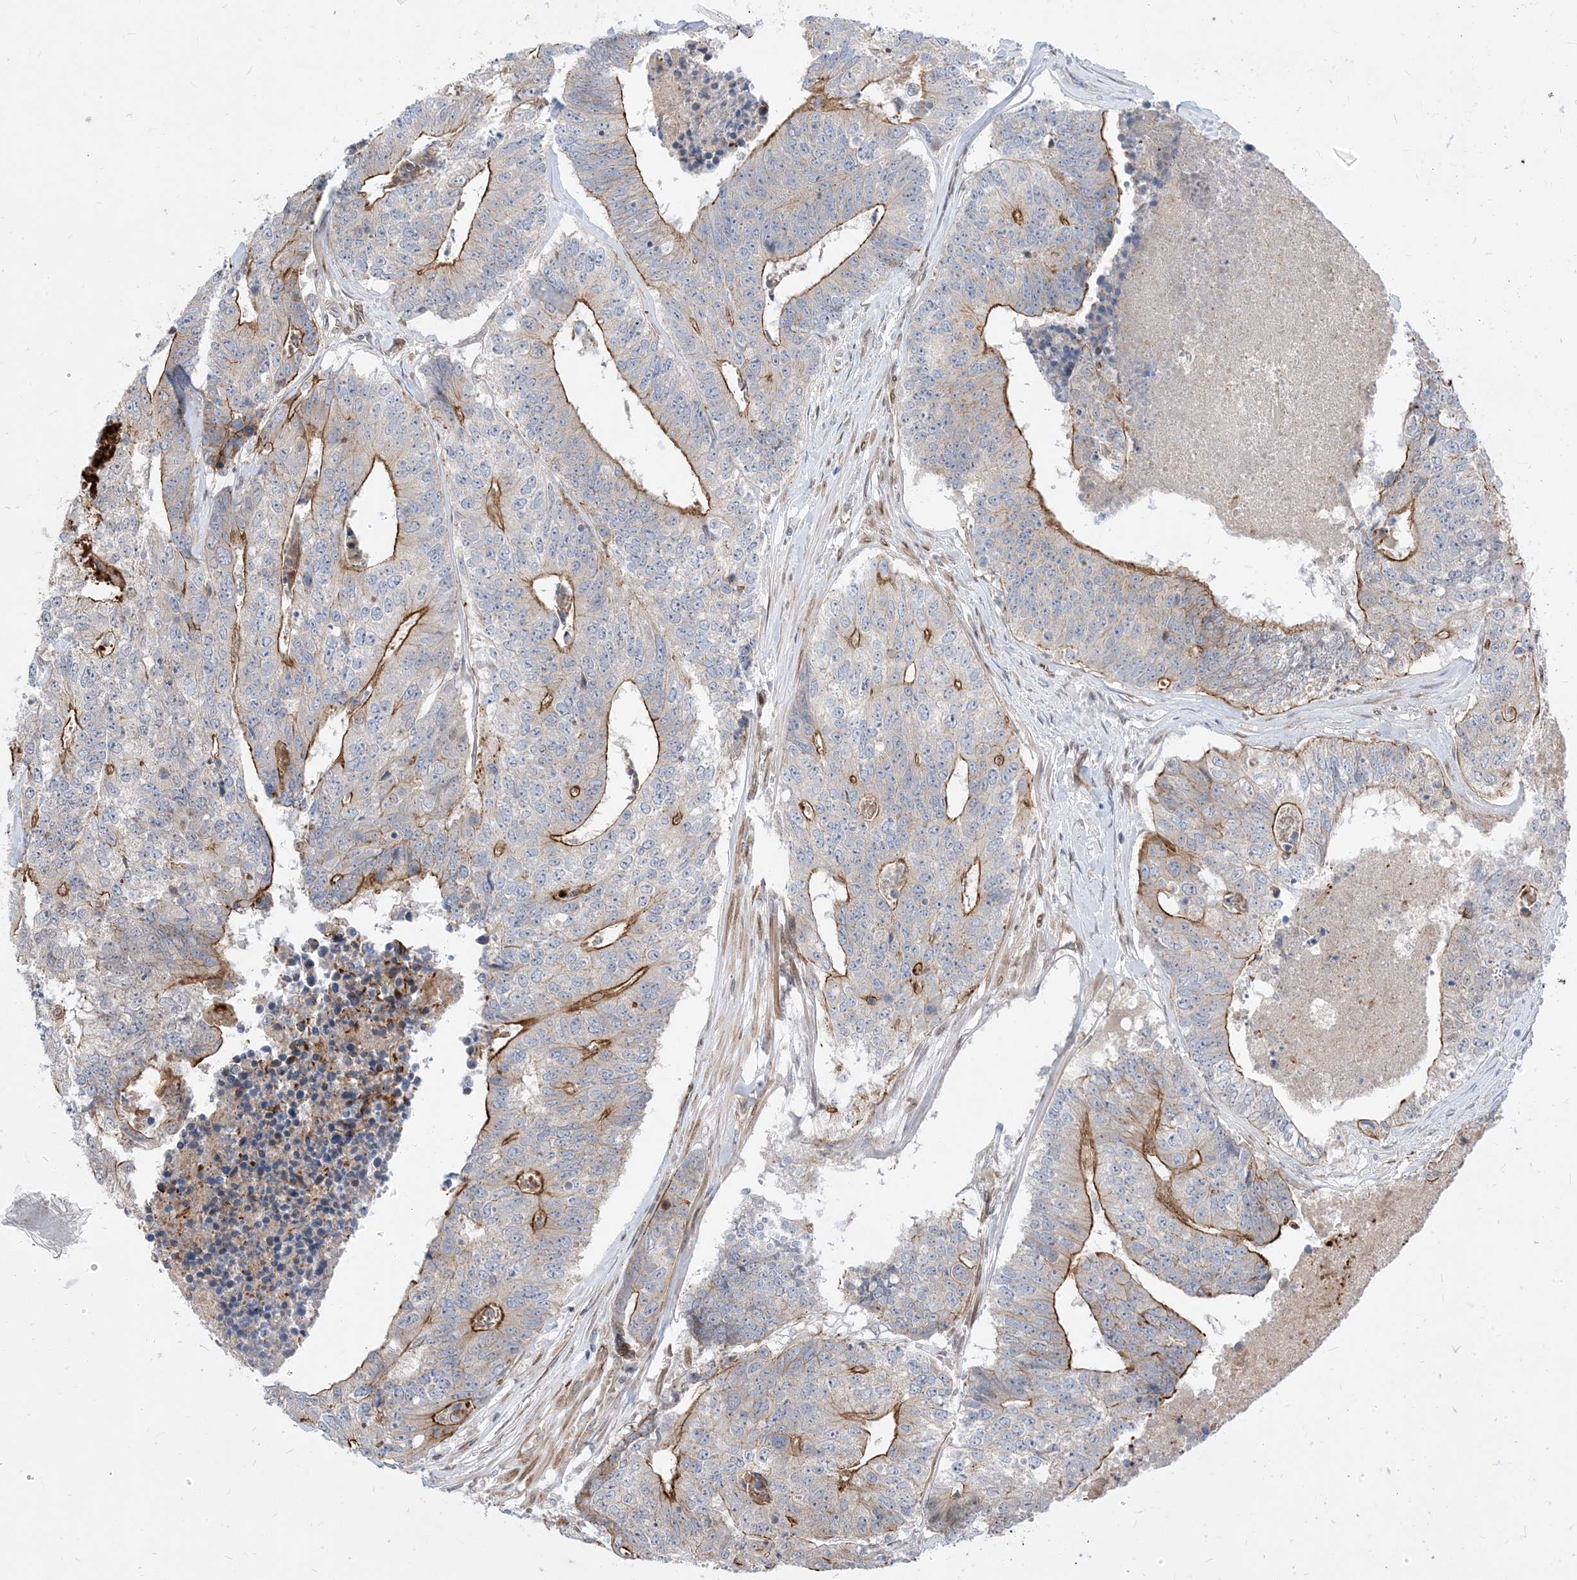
{"staining": {"intensity": "moderate", "quantity": ">75%", "location": "cytoplasmic/membranous"}, "tissue": "colorectal cancer", "cell_type": "Tumor cells", "image_type": "cancer", "snomed": [{"axis": "morphology", "description": "Adenocarcinoma, NOS"}, {"axis": "topography", "description": "Colon"}], "caption": "IHC (DAB) staining of human colorectal adenocarcinoma exhibits moderate cytoplasmic/membranous protein staining in about >75% of tumor cells. Nuclei are stained in blue.", "gene": "TYSND1", "patient": {"sex": "female", "age": 67}}